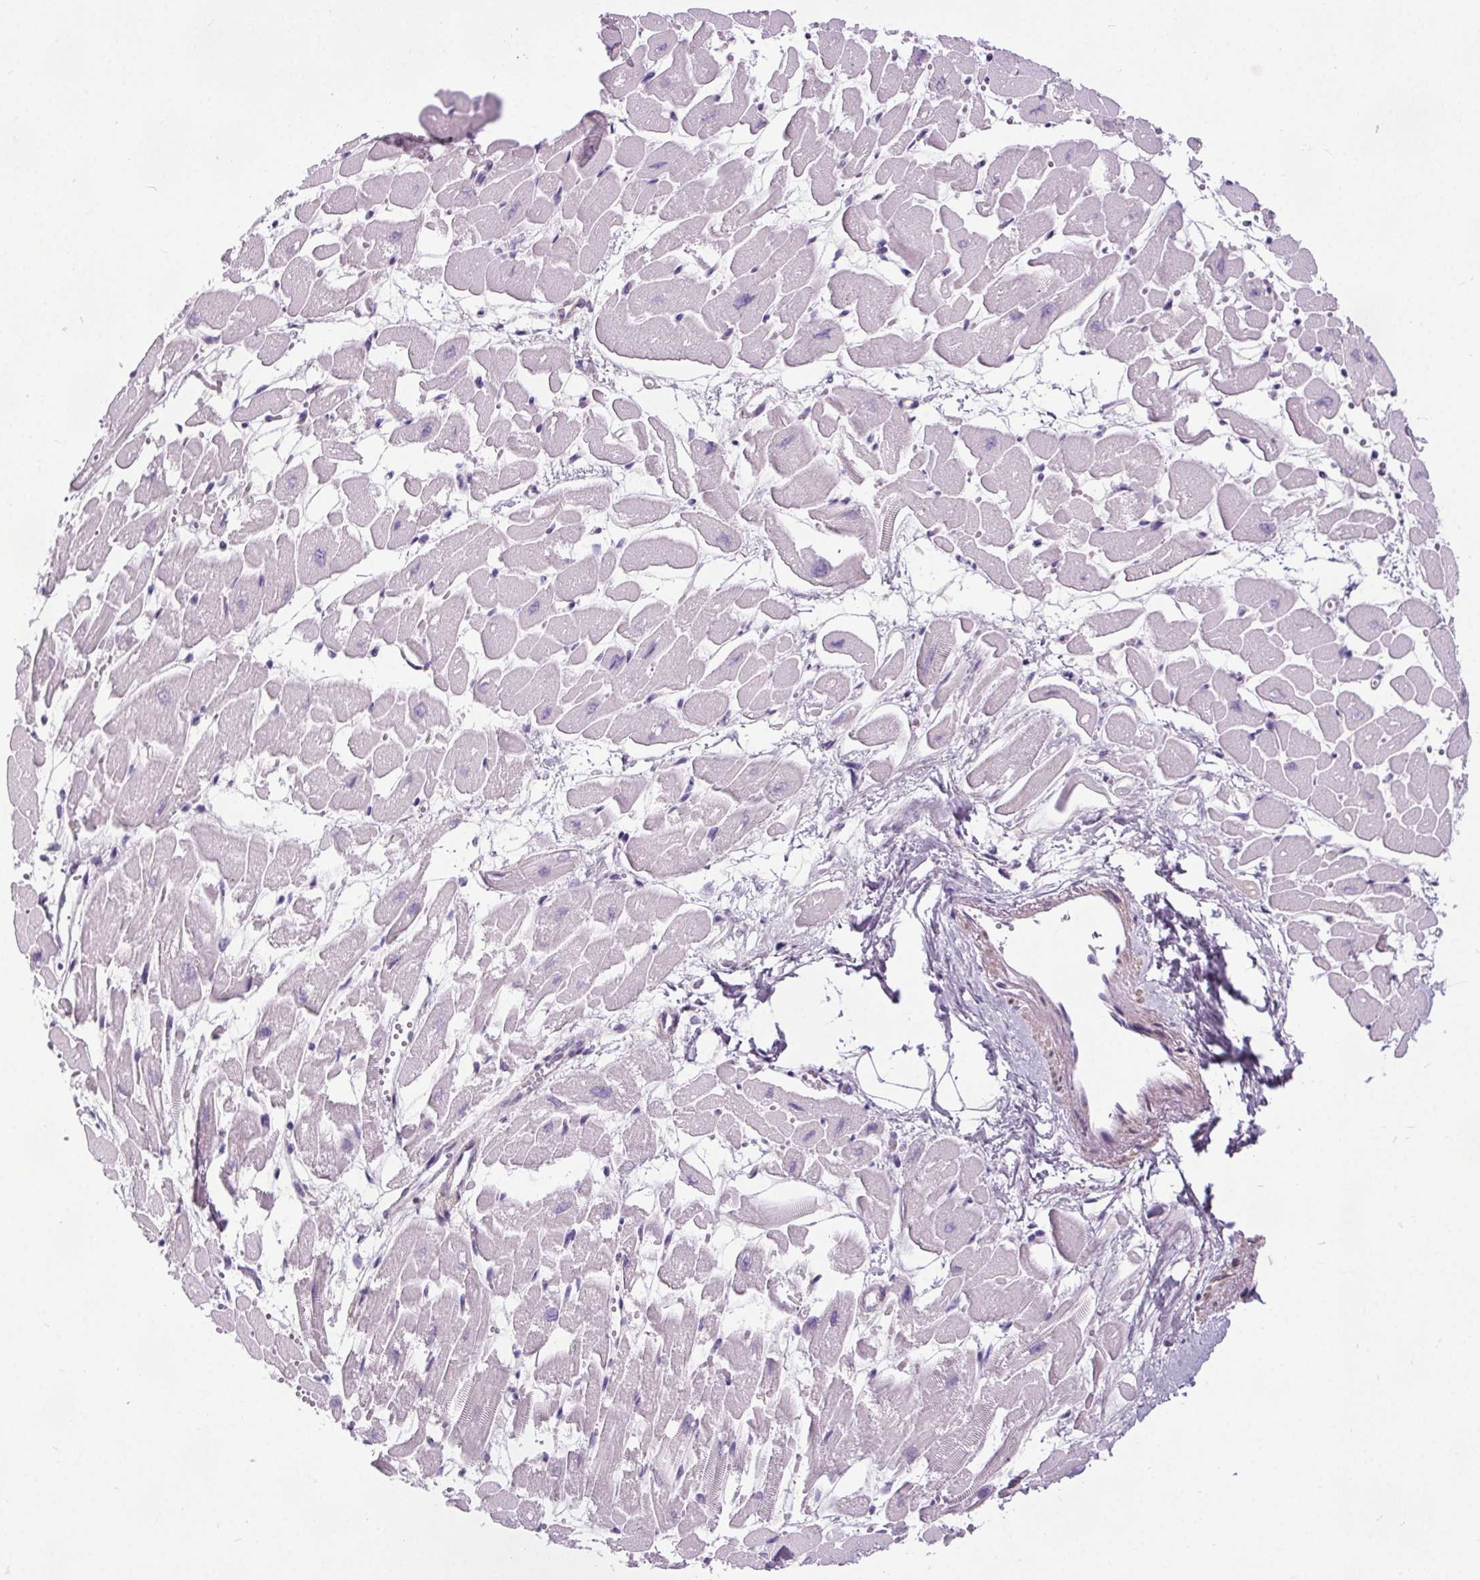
{"staining": {"intensity": "negative", "quantity": "none", "location": "none"}, "tissue": "heart muscle", "cell_type": "Cardiomyocytes", "image_type": "normal", "snomed": [{"axis": "morphology", "description": "Normal tissue, NOS"}, {"axis": "topography", "description": "Heart"}], "caption": "Image shows no significant protein staining in cardiomyocytes of benign heart muscle. The staining was performed using DAB (3,3'-diaminobenzidine) to visualize the protein expression in brown, while the nuclei were stained in blue with hematoxylin (Magnification: 20x).", "gene": "ELAVL2", "patient": {"sex": "female", "age": 52}}